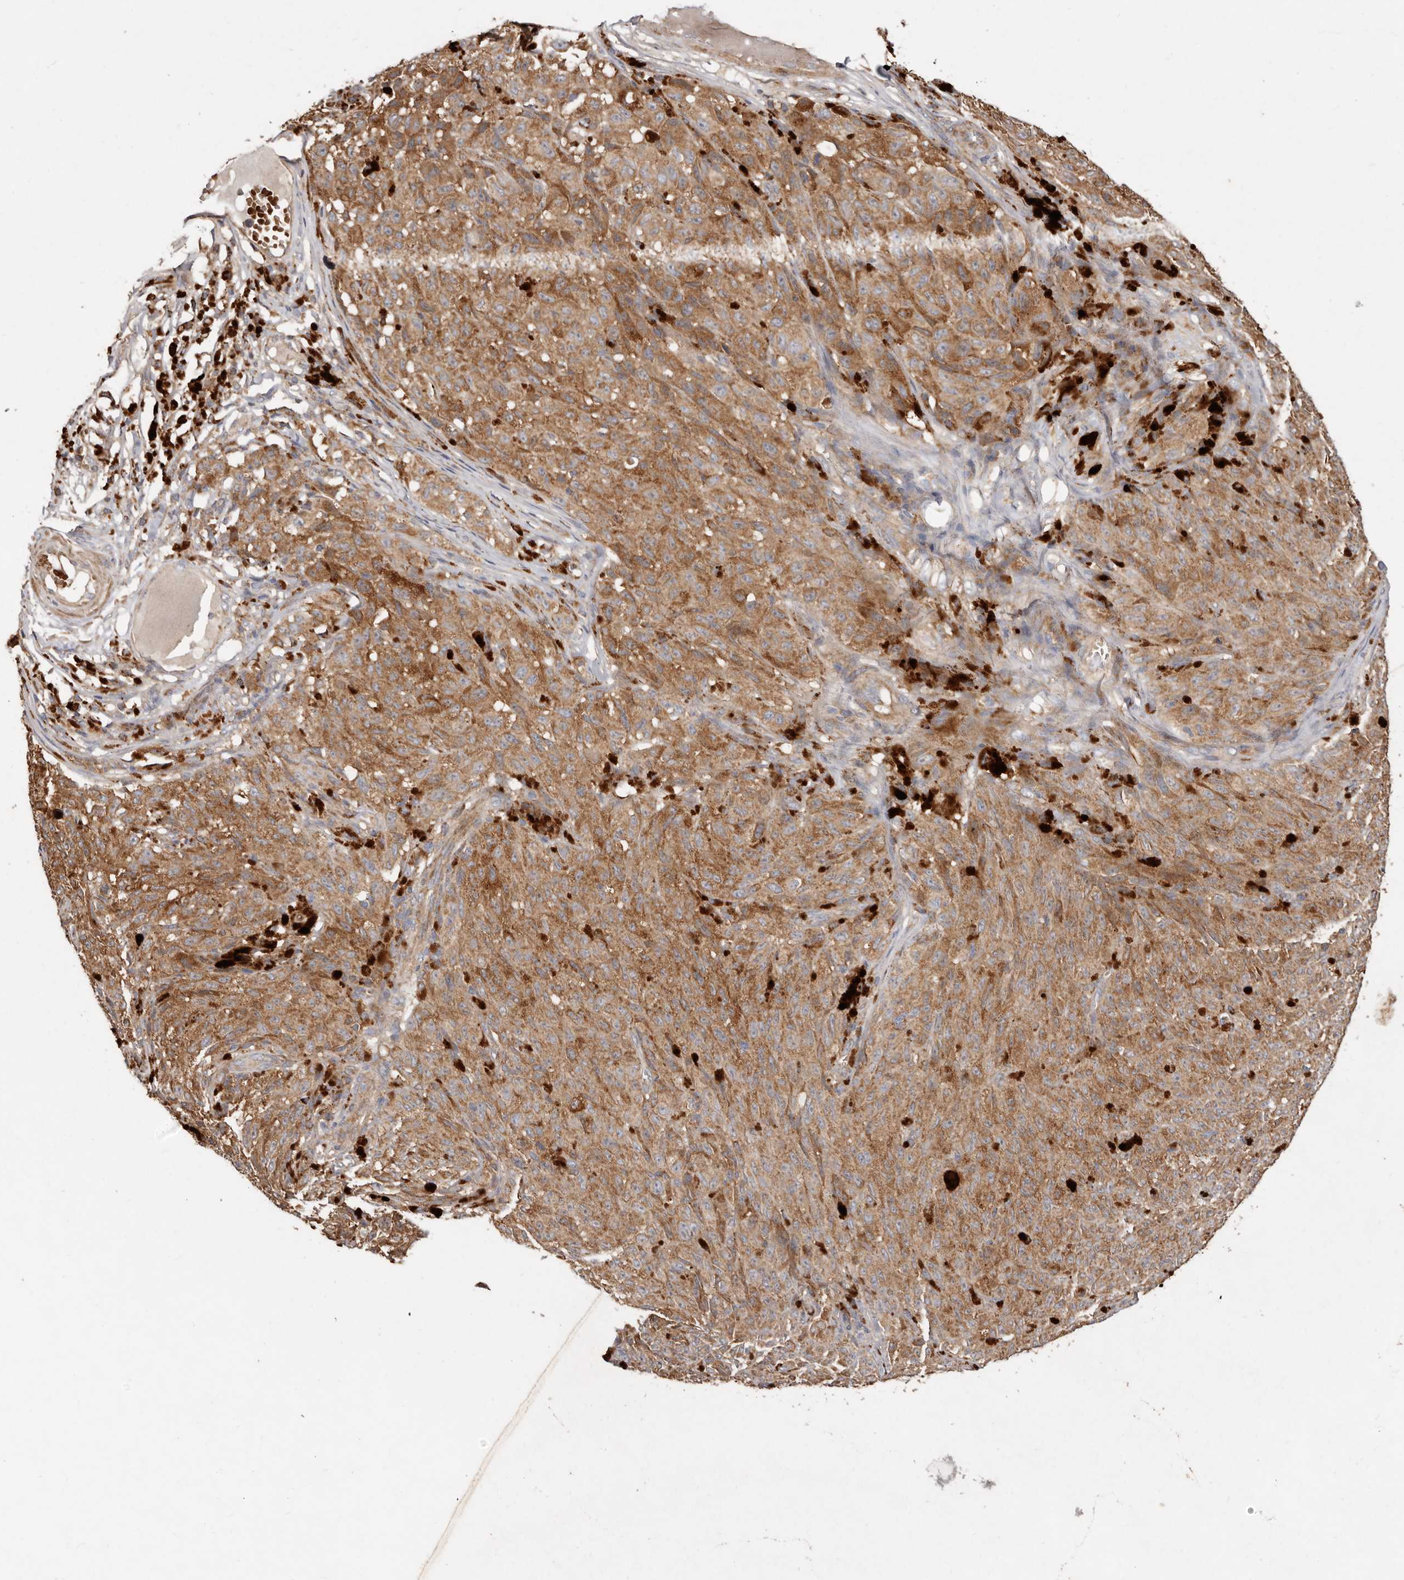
{"staining": {"intensity": "moderate", "quantity": ">75%", "location": "cytoplasmic/membranous"}, "tissue": "melanoma", "cell_type": "Tumor cells", "image_type": "cancer", "snomed": [{"axis": "morphology", "description": "Malignant melanoma, NOS"}, {"axis": "topography", "description": "Skin"}], "caption": "Immunohistochemistry (IHC) photomicrograph of human melanoma stained for a protein (brown), which exhibits medium levels of moderate cytoplasmic/membranous expression in approximately >75% of tumor cells.", "gene": "GOT1L1", "patient": {"sex": "female", "age": 82}}